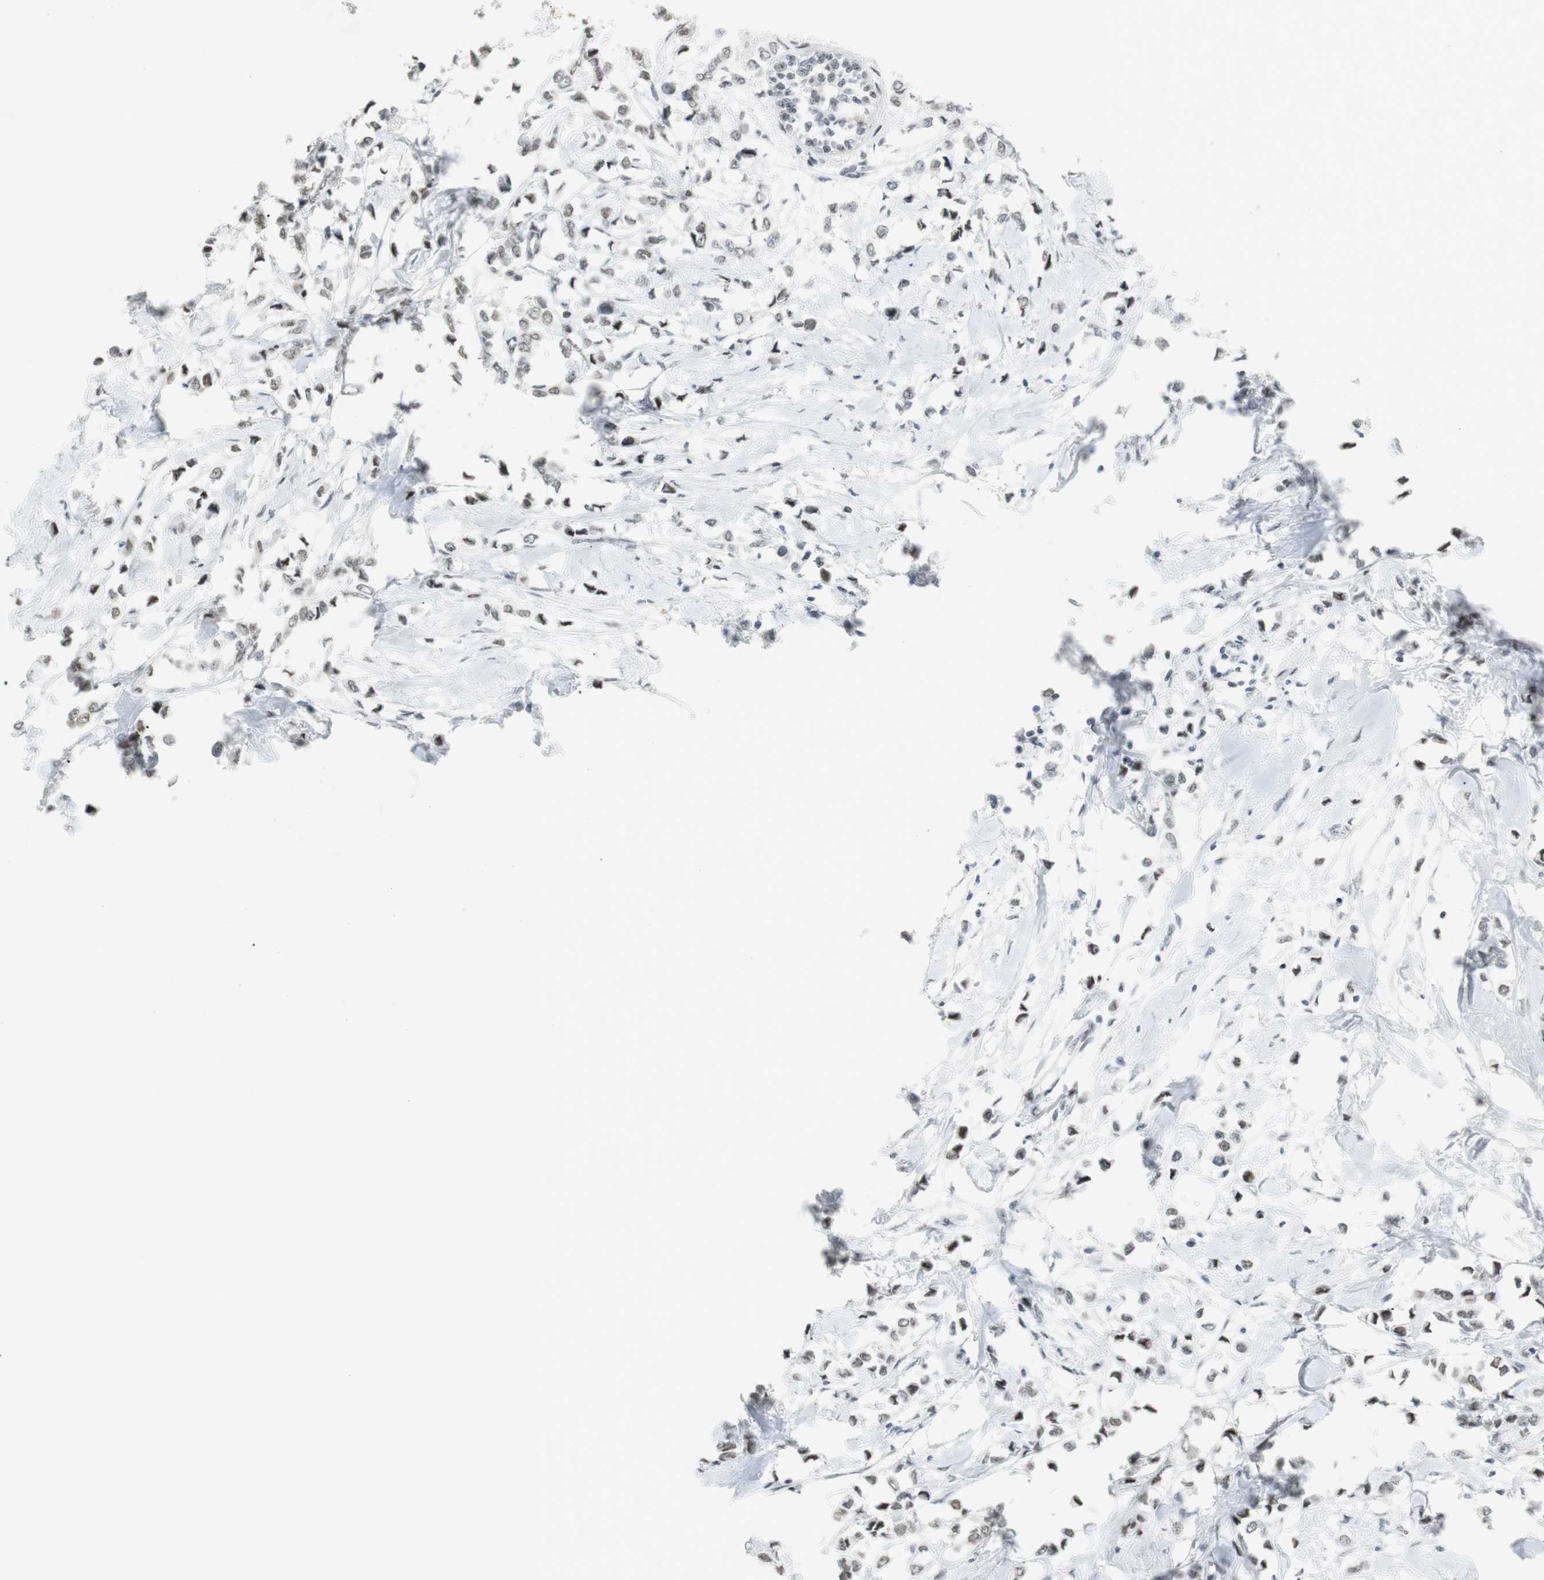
{"staining": {"intensity": "weak", "quantity": ">75%", "location": "nuclear"}, "tissue": "breast cancer", "cell_type": "Tumor cells", "image_type": "cancer", "snomed": [{"axis": "morphology", "description": "Lobular carcinoma"}, {"axis": "topography", "description": "Breast"}], "caption": "Breast cancer (lobular carcinoma) stained for a protein exhibits weak nuclear positivity in tumor cells.", "gene": "BMI1", "patient": {"sex": "female", "age": 51}}